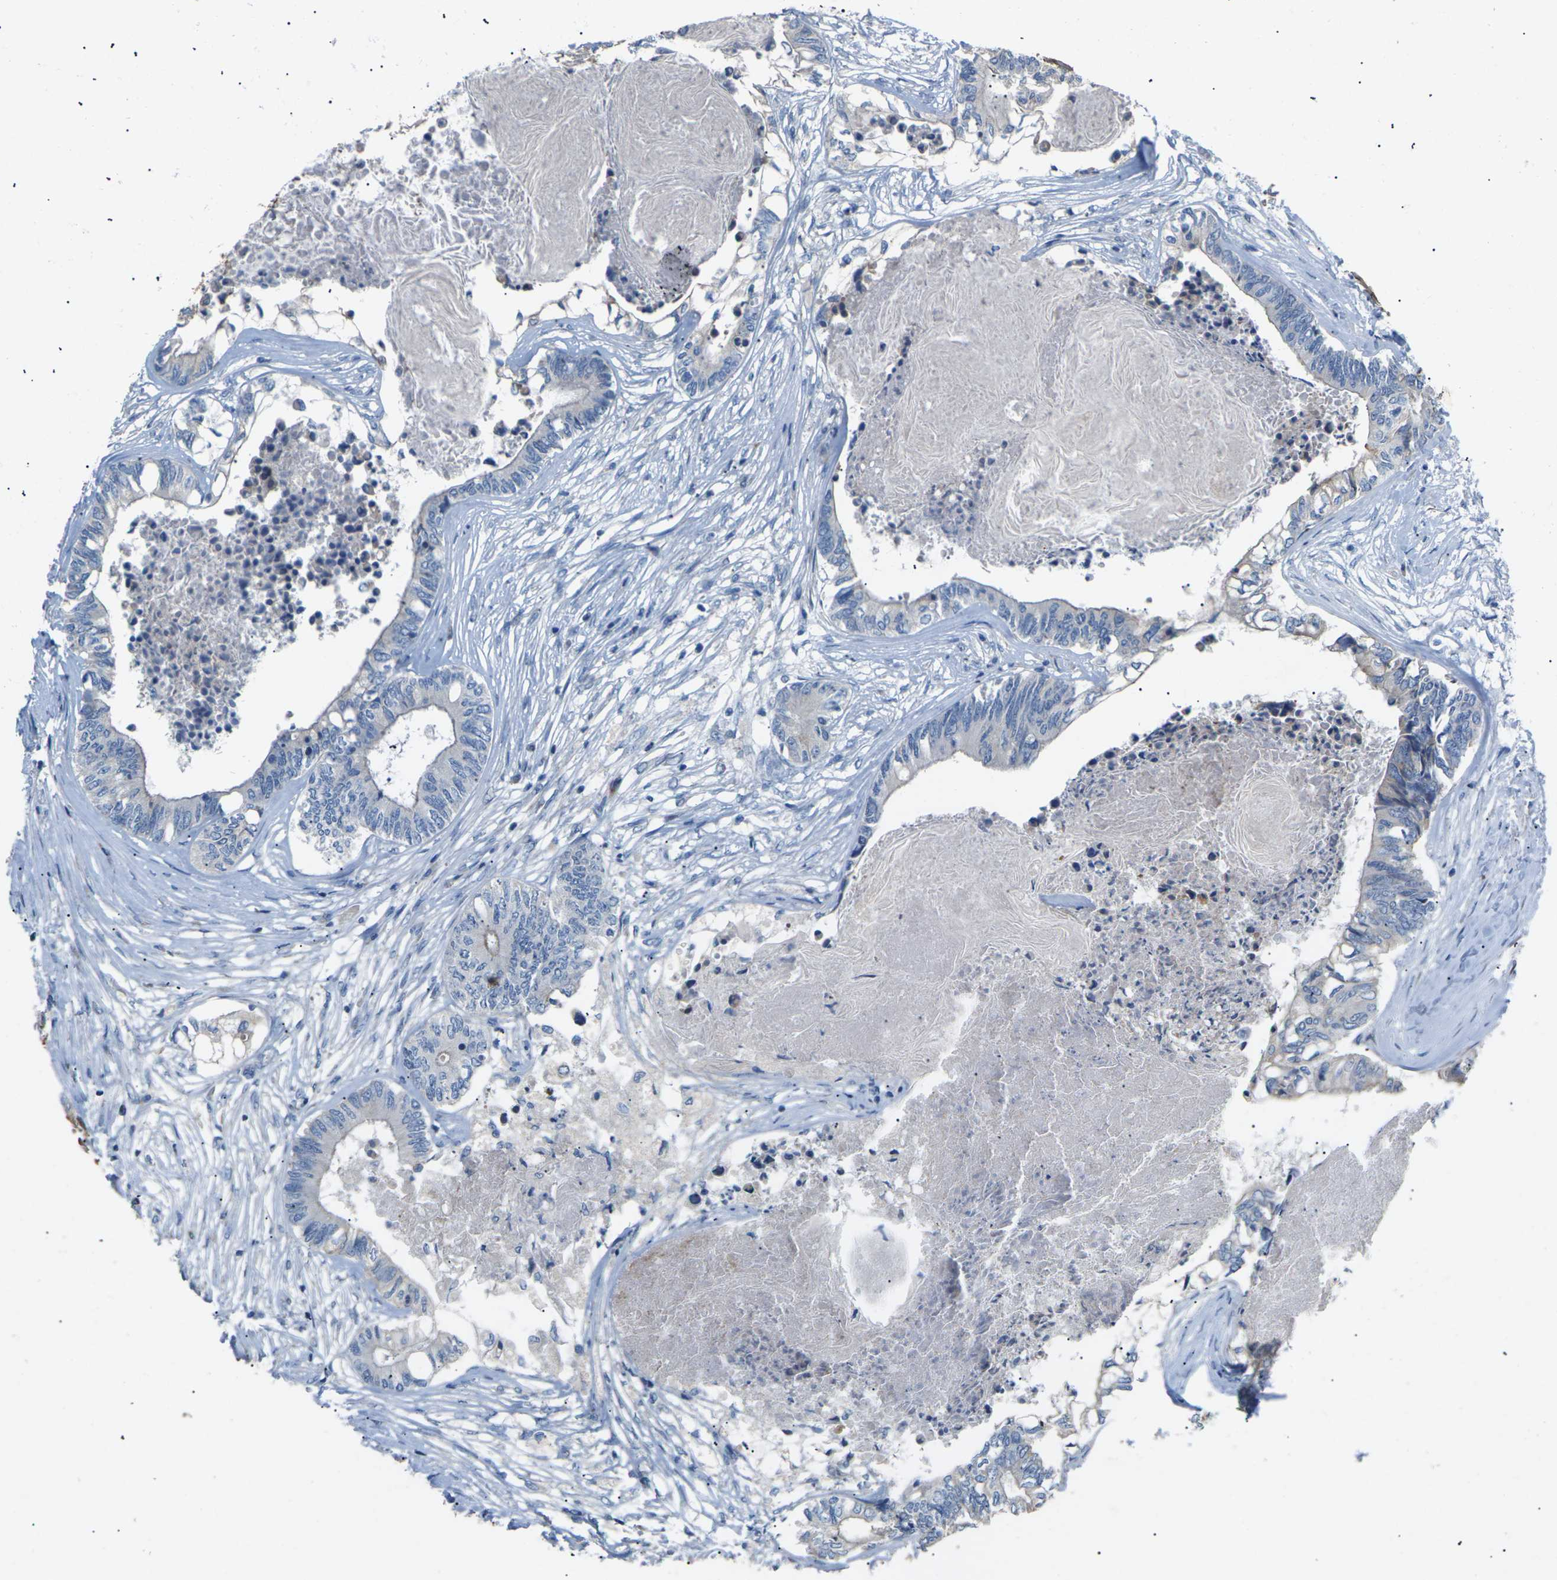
{"staining": {"intensity": "negative", "quantity": "none", "location": "none"}, "tissue": "colorectal cancer", "cell_type": "Tumor cells", "image_type": "cancer", "snomed": [{"axis": "morphology", "description": "Adenocarcinoma, NOS"}, {"axis": "topography", "description": "Rectum"}], "caption": "Tumor cells show no significant staining in colorectal adenocarcinoma.", "gene": "KLHDC8B", "patient": {"sex": "male", "age": 63}}